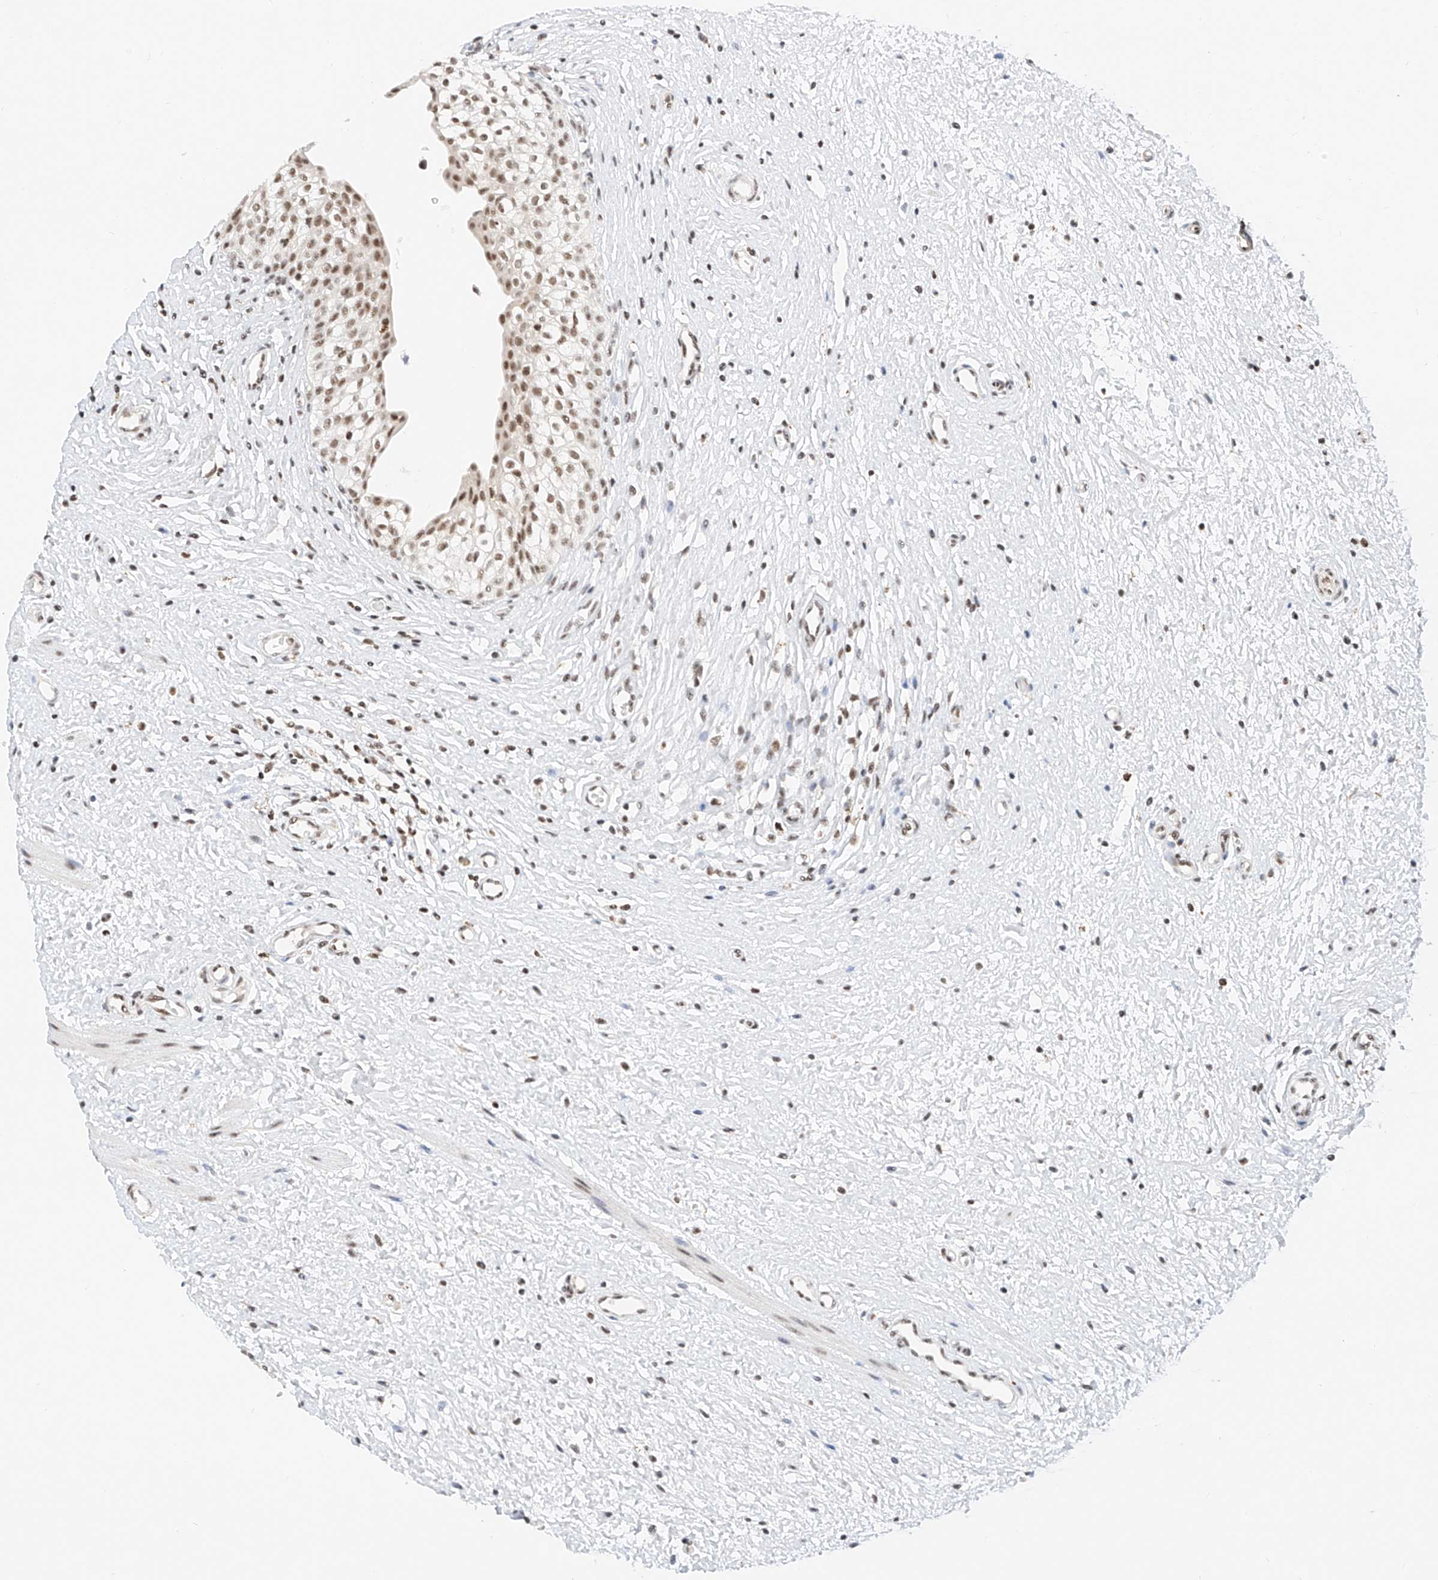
{"staining": {"intensity": "moderate", "quantity": ">75%", "location": "nuclear"}, "tissue": "urinary bladder", "cell_type": "Urothelial cells", "image_type": "normal", "snomed": [{"axis": "morphology", "description": "Normal tissue, NOS"}, {"axis": "topography", "description": "Urinary bladder"}], "caption": "High-power microscopy captured an immunohistochemistry histopathology image of unremarkable urinary bladder, revealing moderate nuclear positivity in approximately >75% of urothelial cells. The staining was performed using DAB (3,3'-diaminobenzidine) to visualize the protein expression in brown, while the nuclei were stained in blue with hematoxylin (Magnification: 20x).", "gene": "NRF1", "patient": {"sex": "male", "age": 1}}